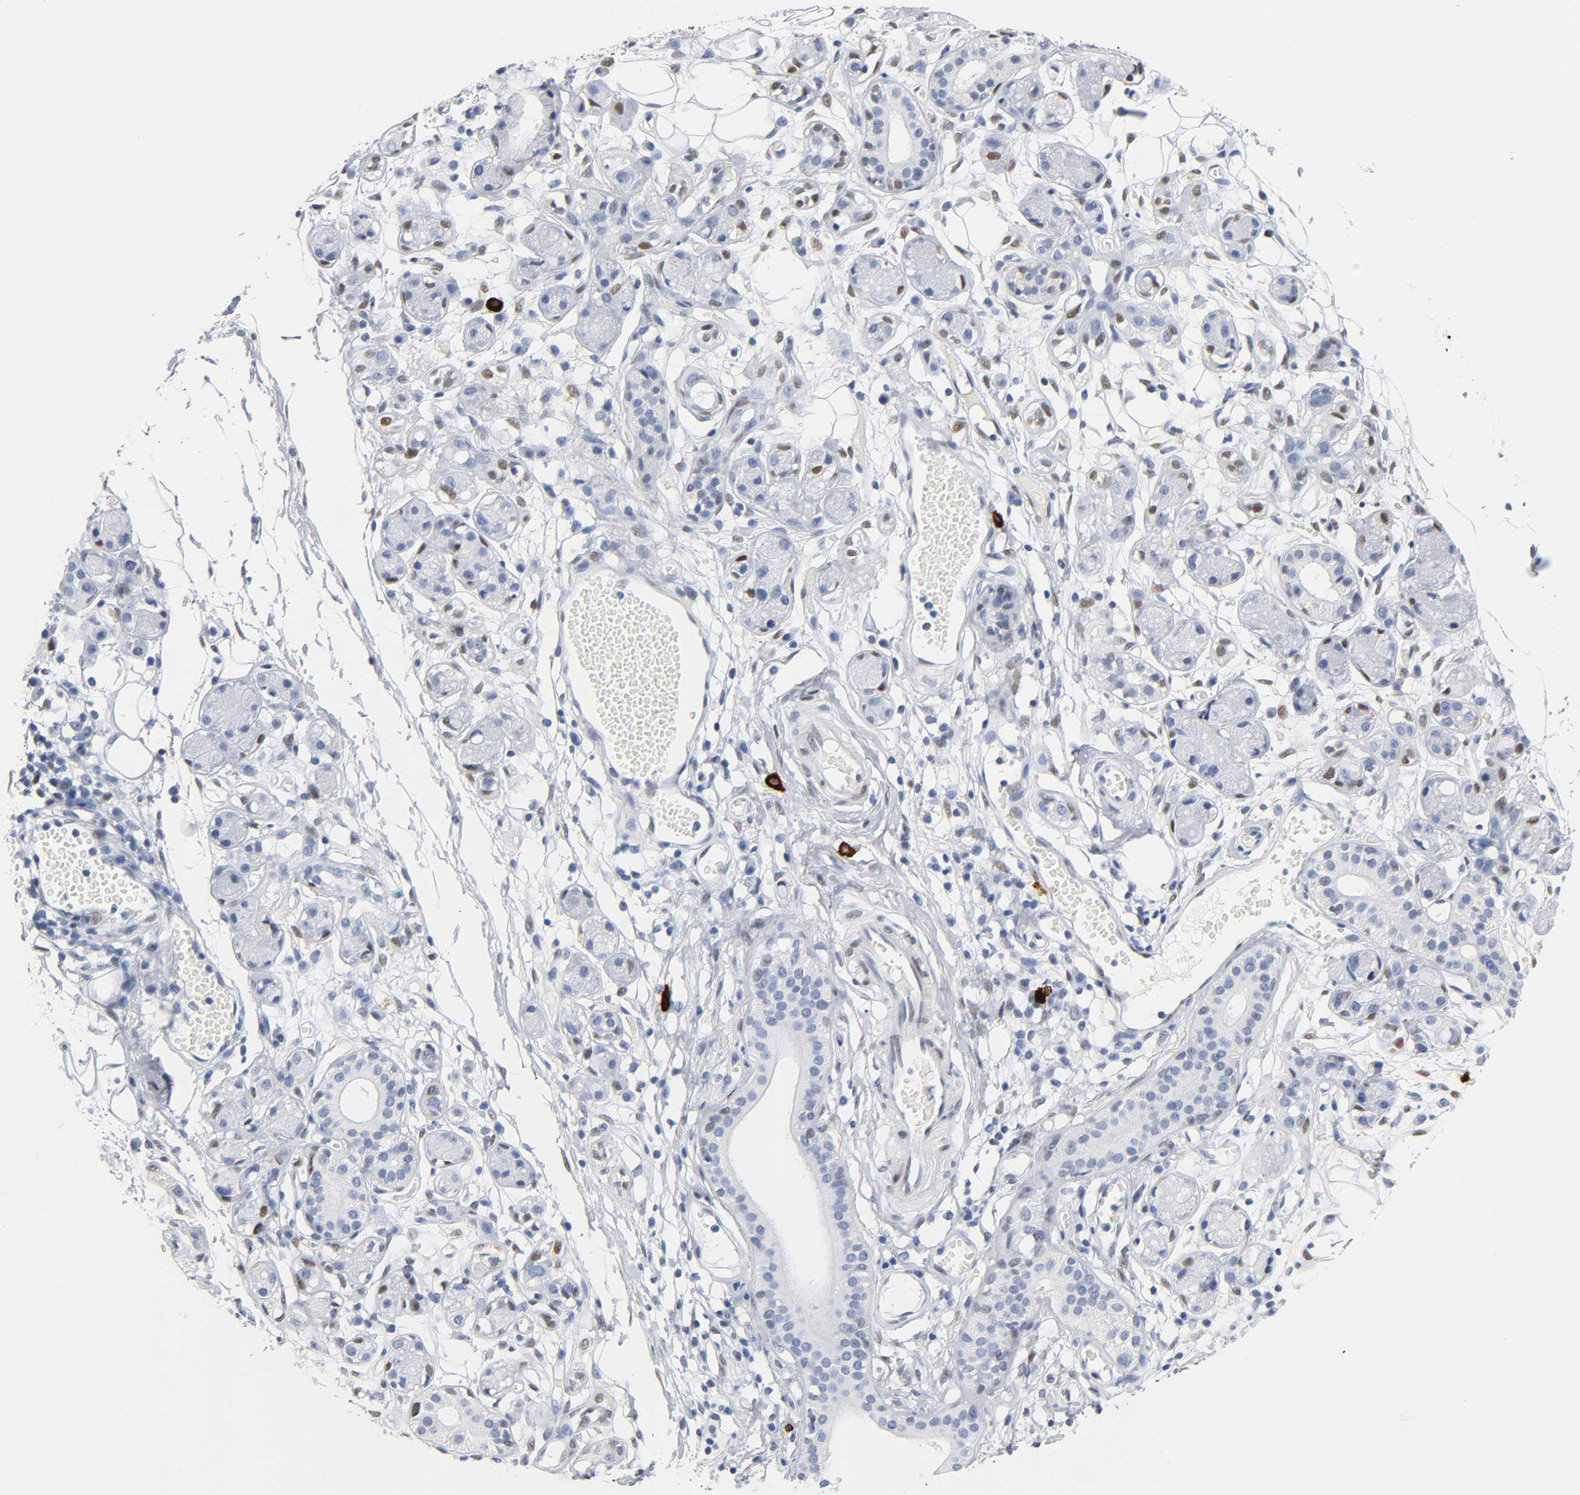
{"staining": {"intensity": "negative", "quantity": "none", "location": "none"}, "tissue": "adipose tissue", "cell_type": "Adipocytes", "image_type": "normal", "snomed": [{"axis": "morphology", "description": "Normal tissue, NOS"}, {"axis": "morphology", "description": "Inflammation, NOS"}, {"axis": "topography", "description": "Vascular tissue"}, {"axis": "topography", "description": "Salivary gland"}], "caption": "This histopathology image is of benign adipose tissue stained with immunohistochemistry (IHC) to label a protein in brown with the nuclei are counter-stained blue. There is no staining in adipocytes. (DAB immunohistochemistry, high magnification).", "gene": "NAB2", "patient": {"sex": "female", "age": 75}}